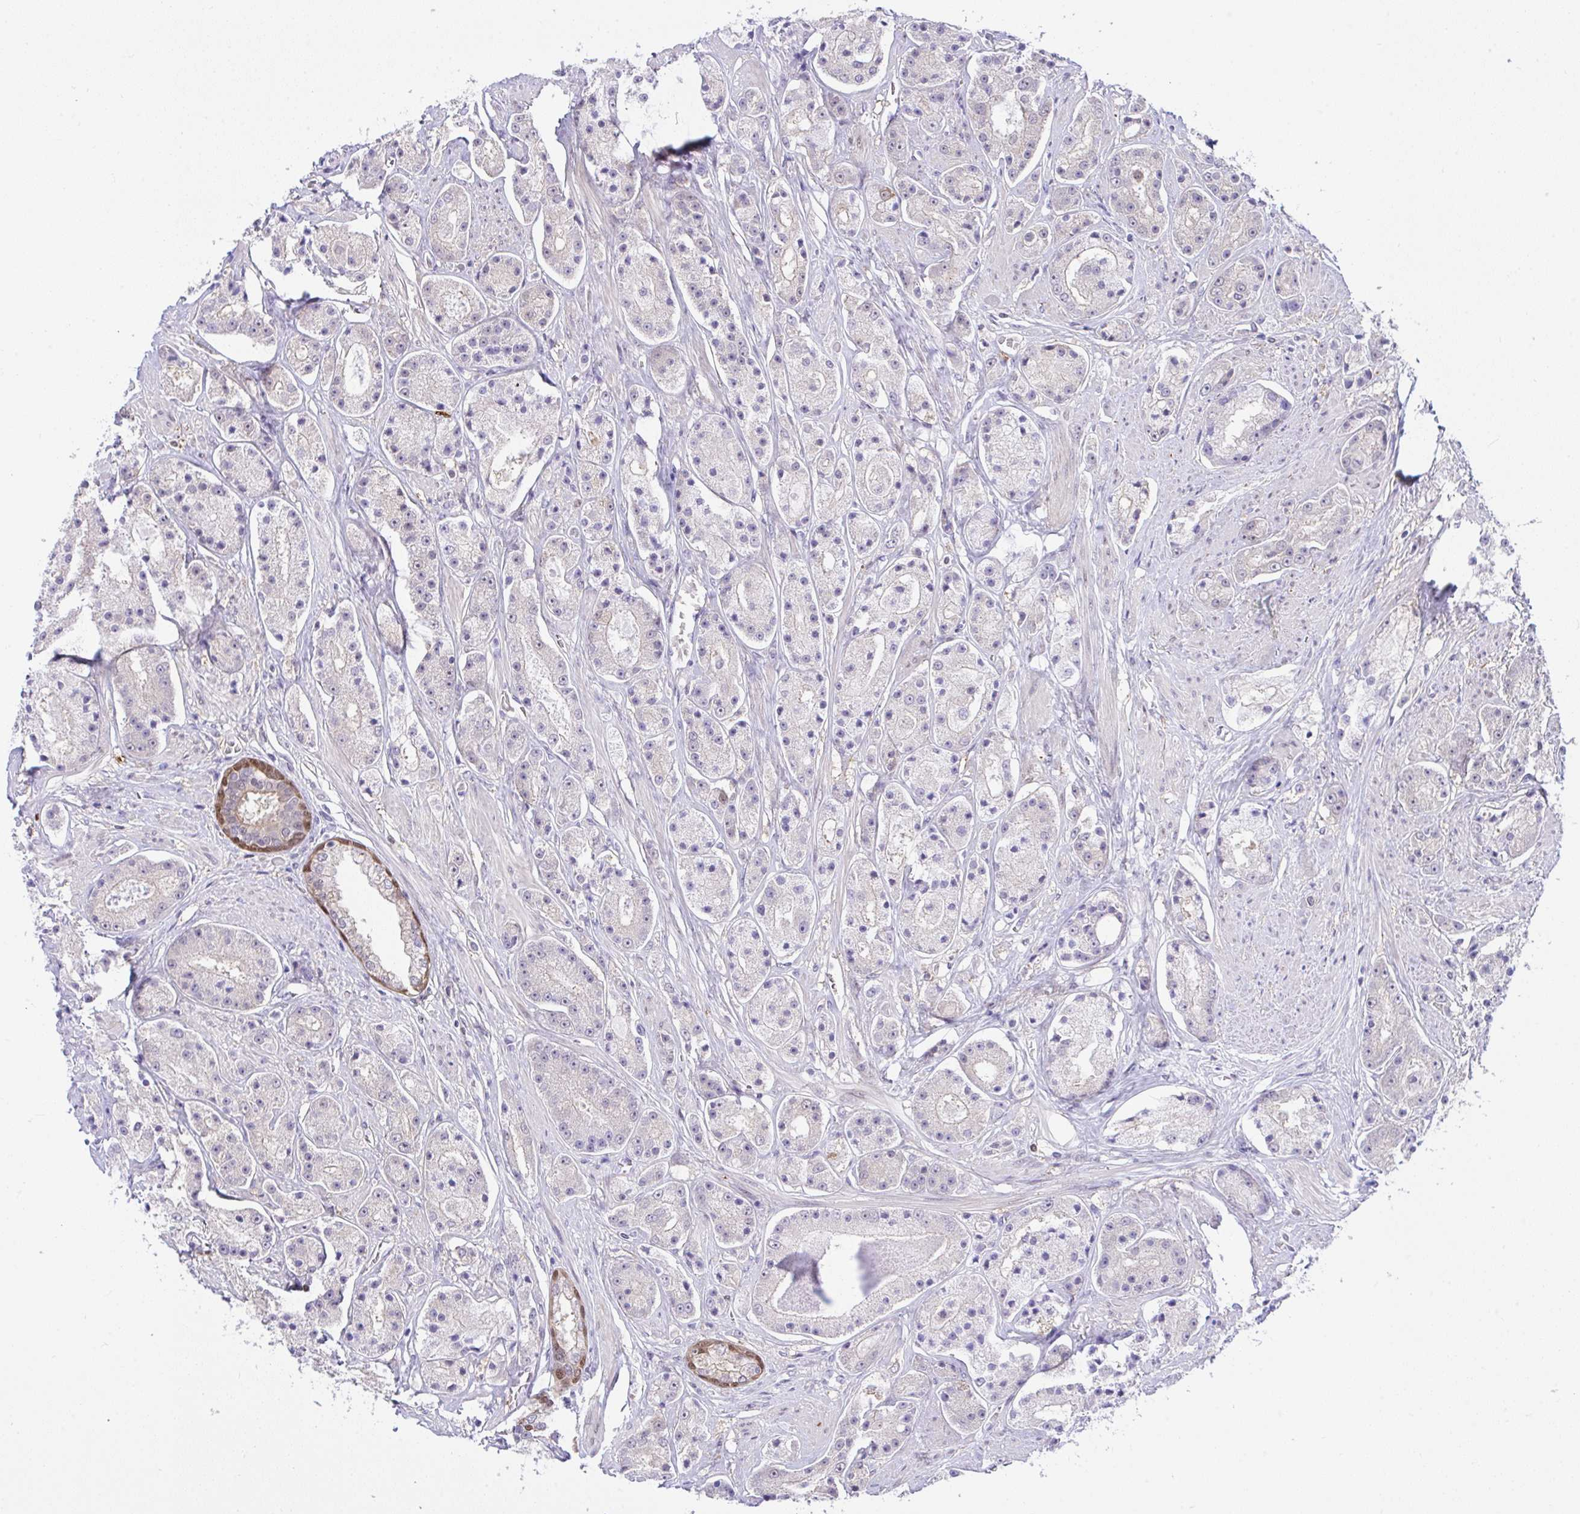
{"staining": {"intensity": "negative", "quantity": "none", "location": "none"}, "tissue": "prostate cancer", "cell_type": "Tumor cells", "image_type": "cancer", "snomed": [{"axis": "morphology", "description": "Adenocarcinoma, High grade"}, {"axis": "topography", "description": "Prostate"}], "caption": "Histopathology image shows no protein staining in tumor cells of prostate cancer (adenocarcinoma (high-grade)) tissue.", "gene": "ZNF485", "patient": {"sex": "male", "age": 67}}